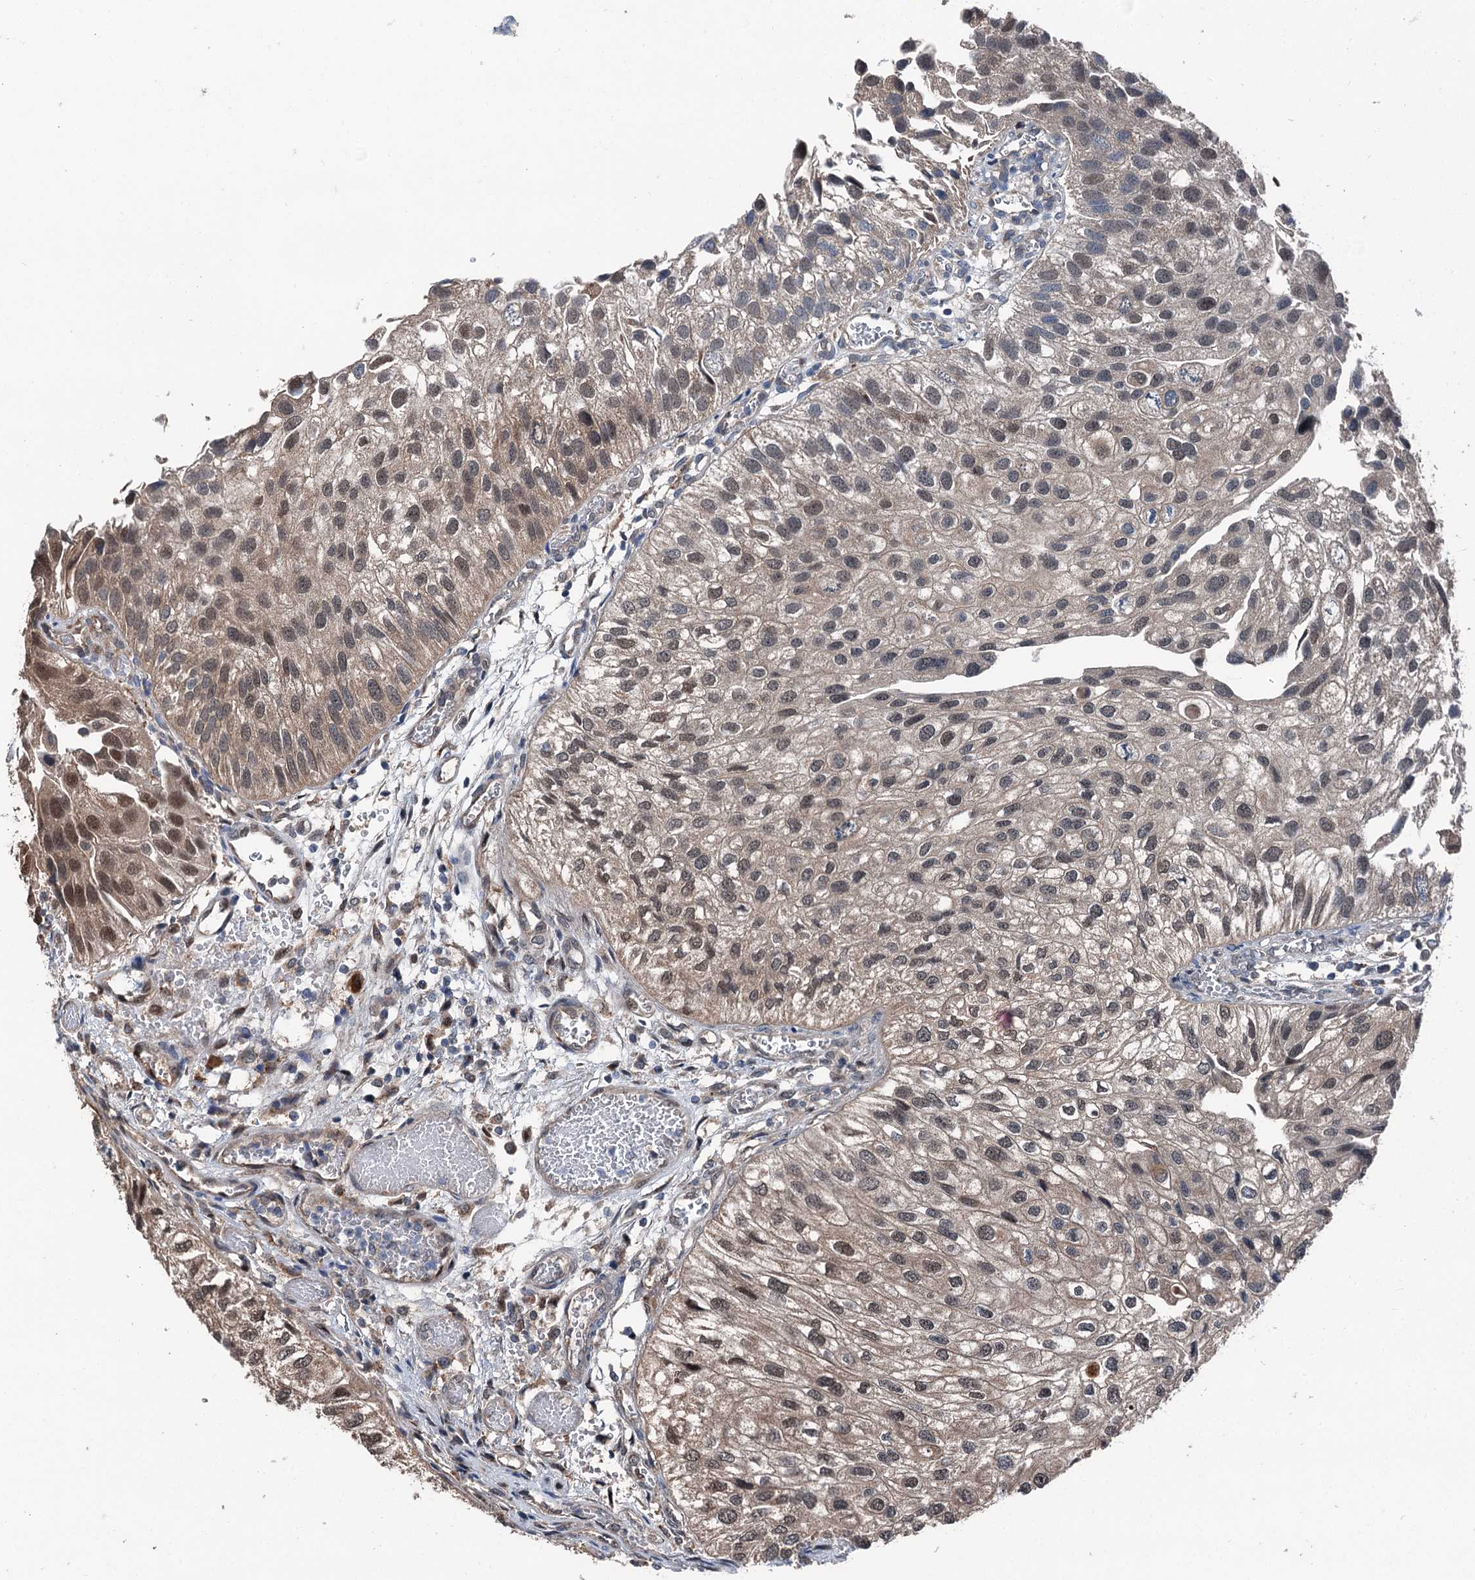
{"staining": {"intensity": "moderate", "quantity": "25%-75%", "location": "nuclear"}, "tissue": "urothelial cancer", "cell_type": "Tumor cells", "image_type": "cancer", "snomed": [{"axis": "morphology", "description": "Urothelial carcinoma, Low grade"}, {"axis": "topography", "description": "Urinary bladder"}], "caption": "A photomicrograph of low-grade urothelial carcinoma stained for a protein reveals moderate nuclear brown staining in tumor cells.", "gene": "PSMD13", "patient": {"sex": "female", "age": 89}}